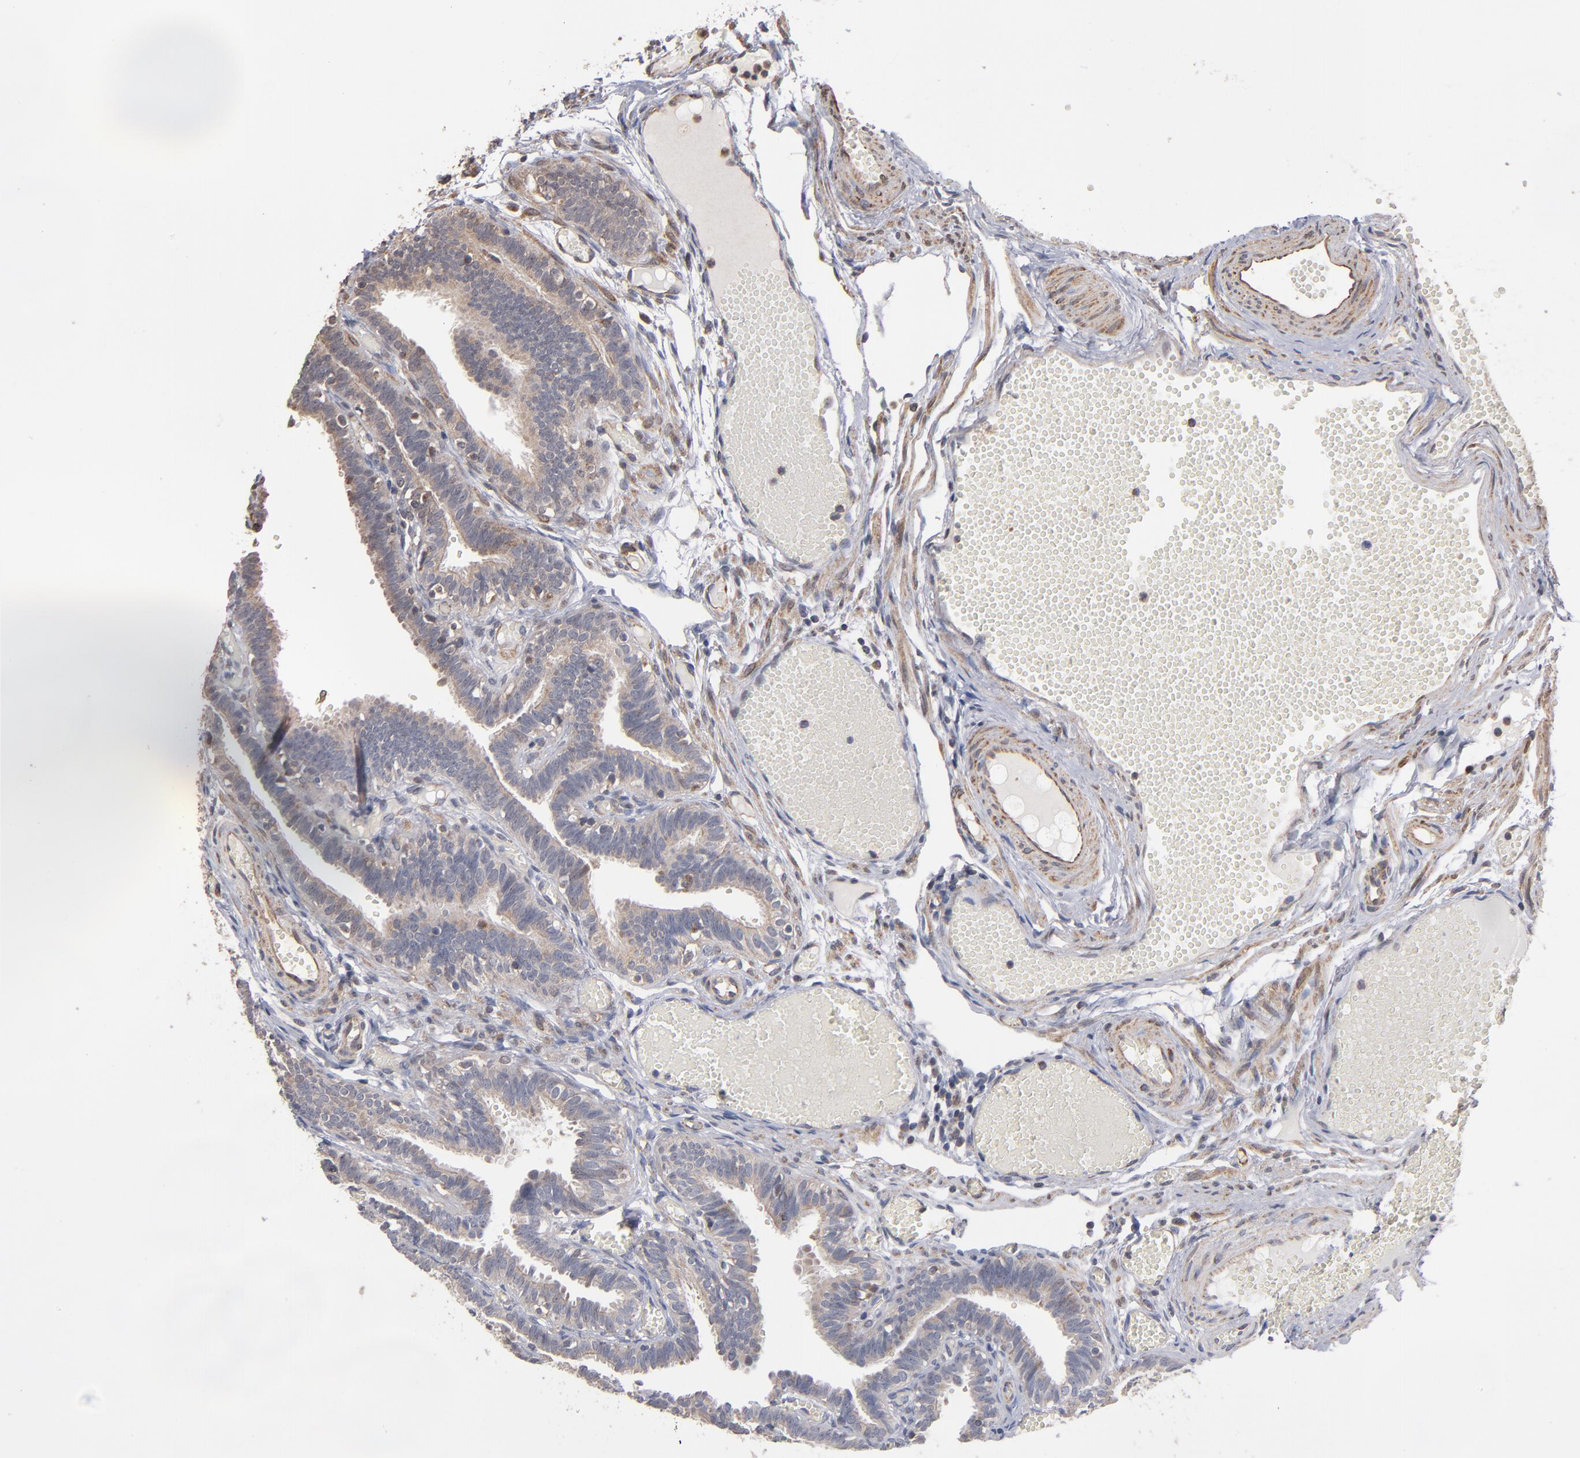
{"staining": {"intensity": "weak", "quantity": ">75%", "location": "cytoplasmic/membranous"}, "tissue": "fallopian tube", "cell_type": "Glandular cells", "image_type": "normal", "snomed": [{"axis": "morphology", "description": "Normal tissue, NOS"}, {"axis": "topography", "description": "Fallopian tube"}], "caption": "Protein positivity by immunohistochemistry (IHC) exhibits weak cytoplasmic/membranous expression in about >75% of glandular cells in unremarkable fallopian tube. The staining was performed using DAB, with brown indicating positive protein expression. Nuclei are stained blue with hematoxylin.", "gene": "MIPOL1", "patient": {"sex": "female", "age": 29}}